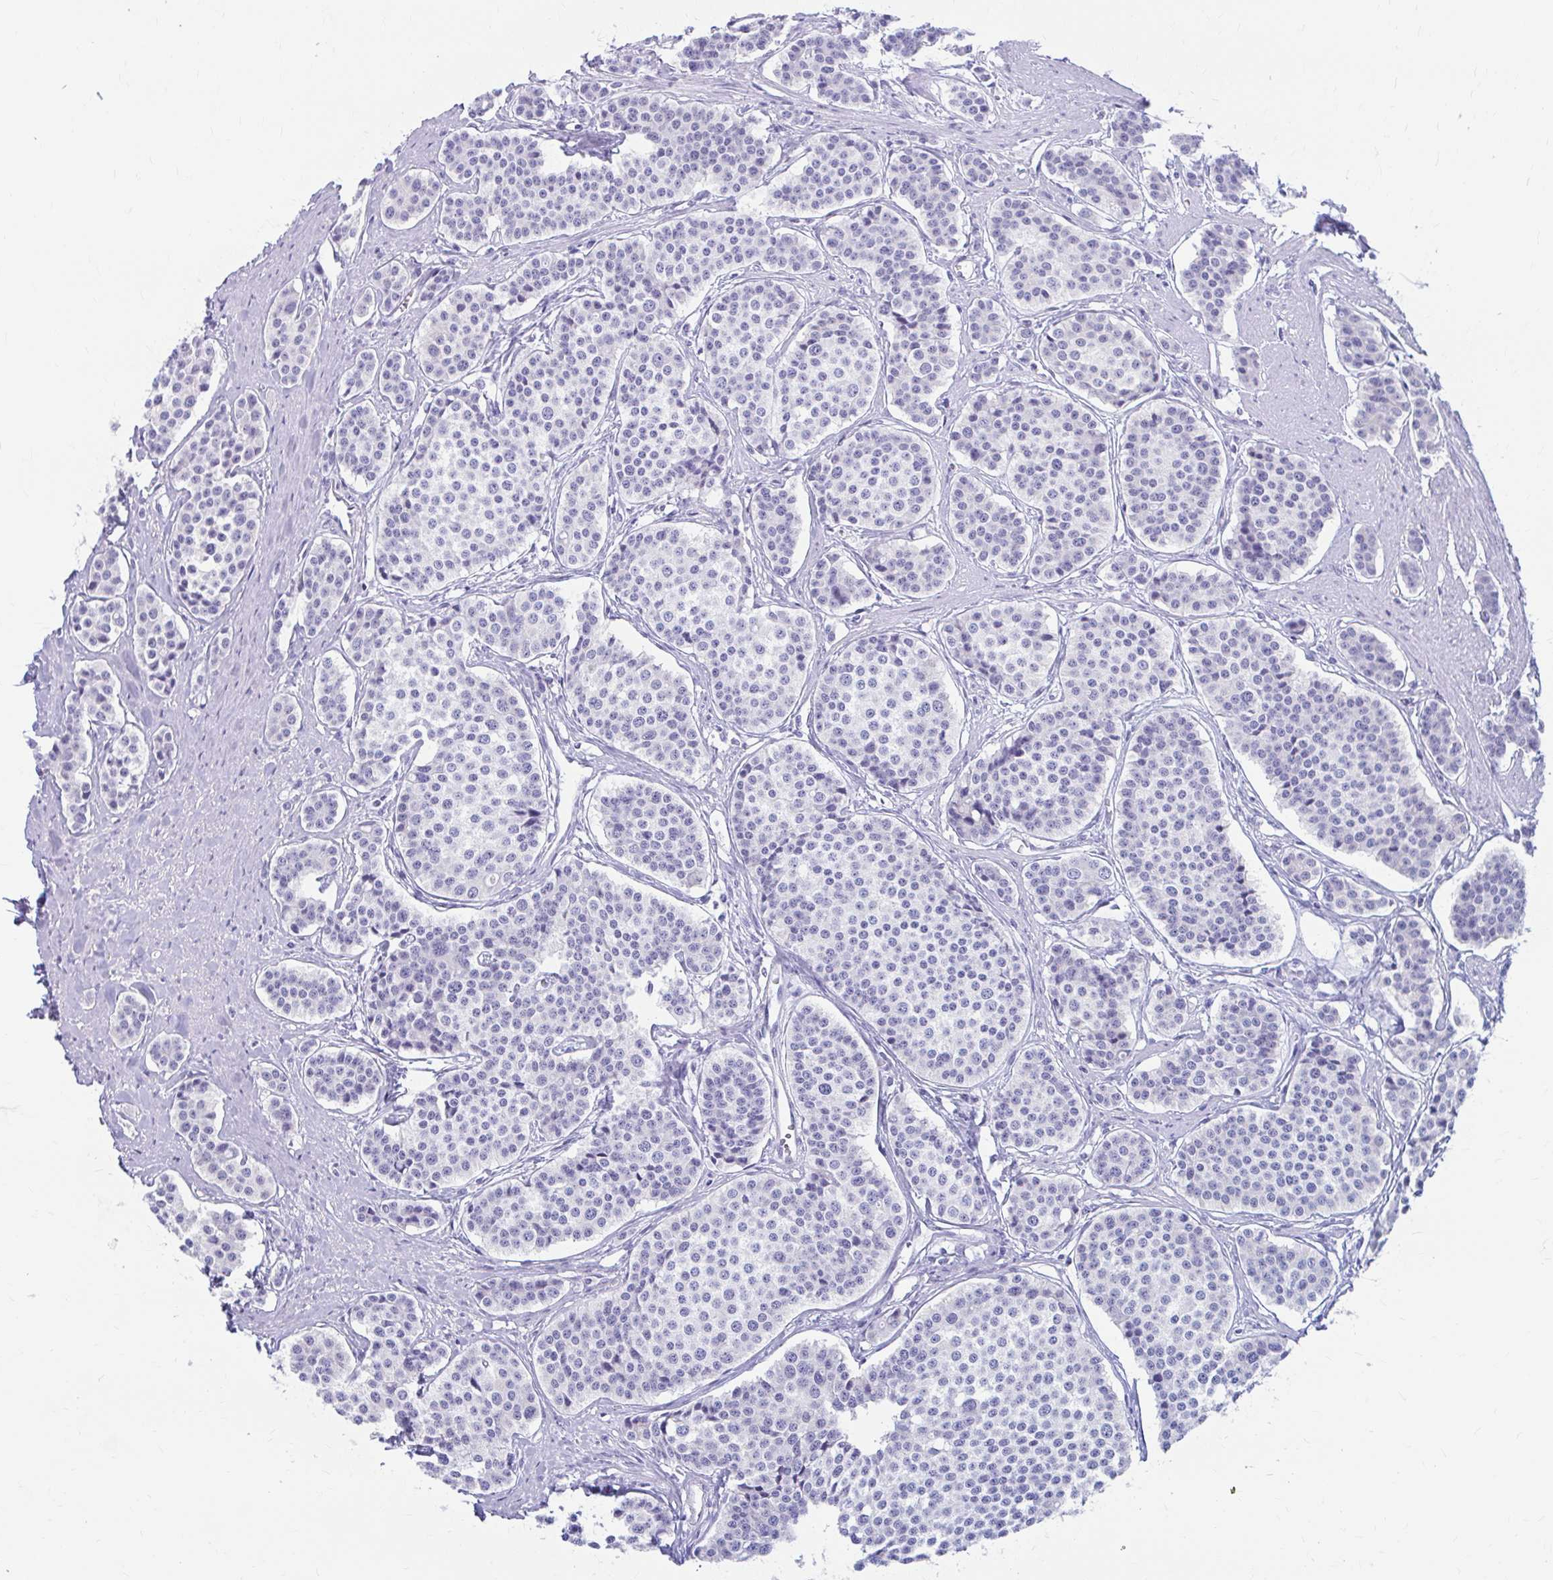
{"staining": {"intensity": "negative", "quantity": "none", "location": "none"}, "tissue": "carcinoid", "cell_type": "Tumor cells", "image_type": "cancer", "snomed": [{"axis": "morphology", "description": "Carcinoid, malignant, NOS"}, {"axis": "topography", "description": "Small intestine"}], "caption": "Tumor cells show no significant staining in carcinoid.", "gene": "FTSJ3", "patient": {"sex": "male", "age": 60}}